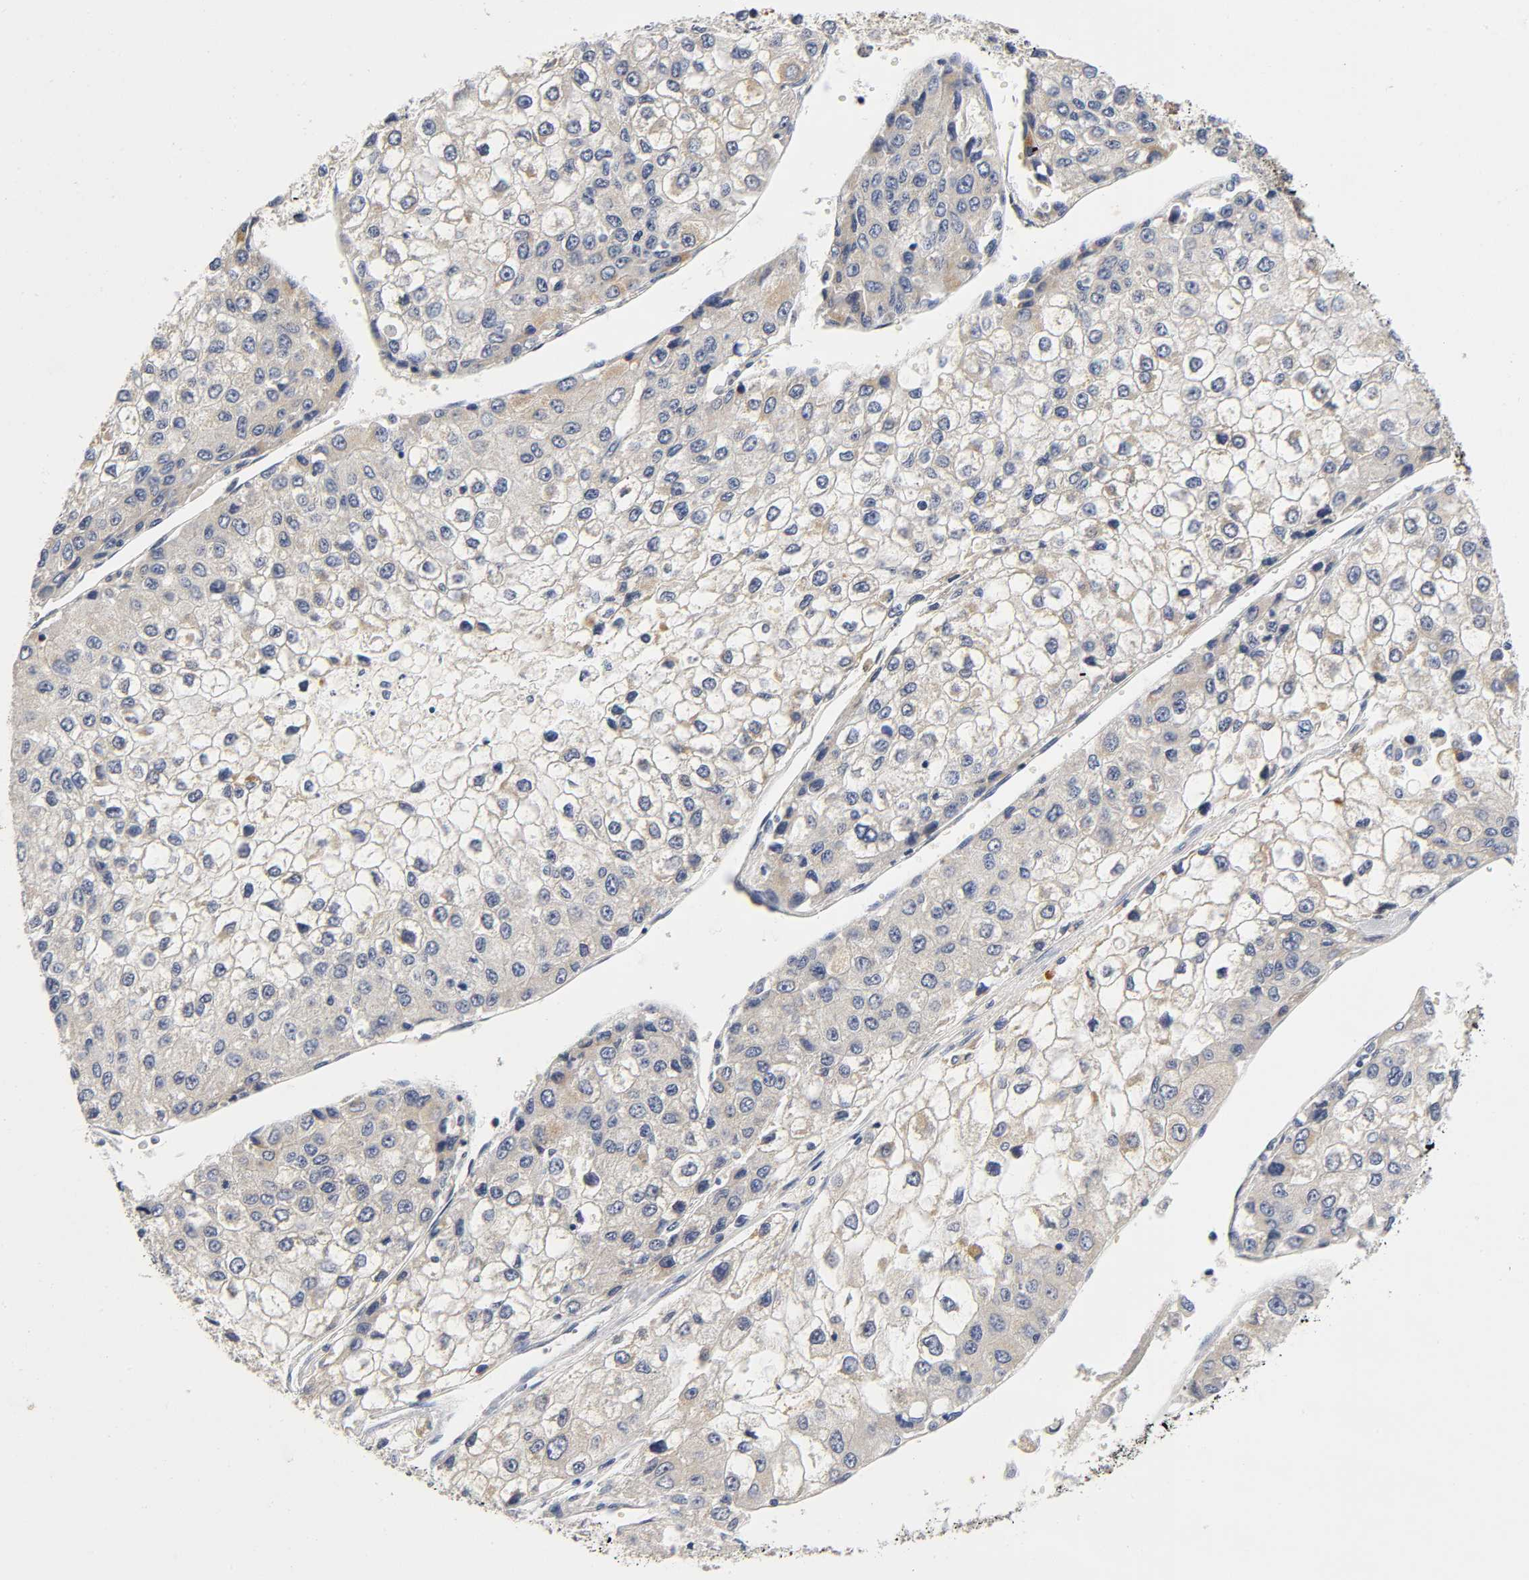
{"staining": {"intensity": "weak", "quantity": "25%-75%", "location": "cytoplasmic/membranous"}, "tissue": "liver cancer", "cell_type": "Tumor cells", "image_type": "cancer", "snomed": [{"axis": "morphology", "description": "Carcinoma, Hepatocellular, NOS"}, {"axis": "topography", "description": "Liver"}], "caption": "About 25%-75% of tumor cells in human liver cancer (hepatocellular carcinoma) display weak cytoplasmic/membranous protein expression as visualized by brown immunohistochemical staining.", "gene": "NRP1", "patient": {"sex": "female", "age": 66}}